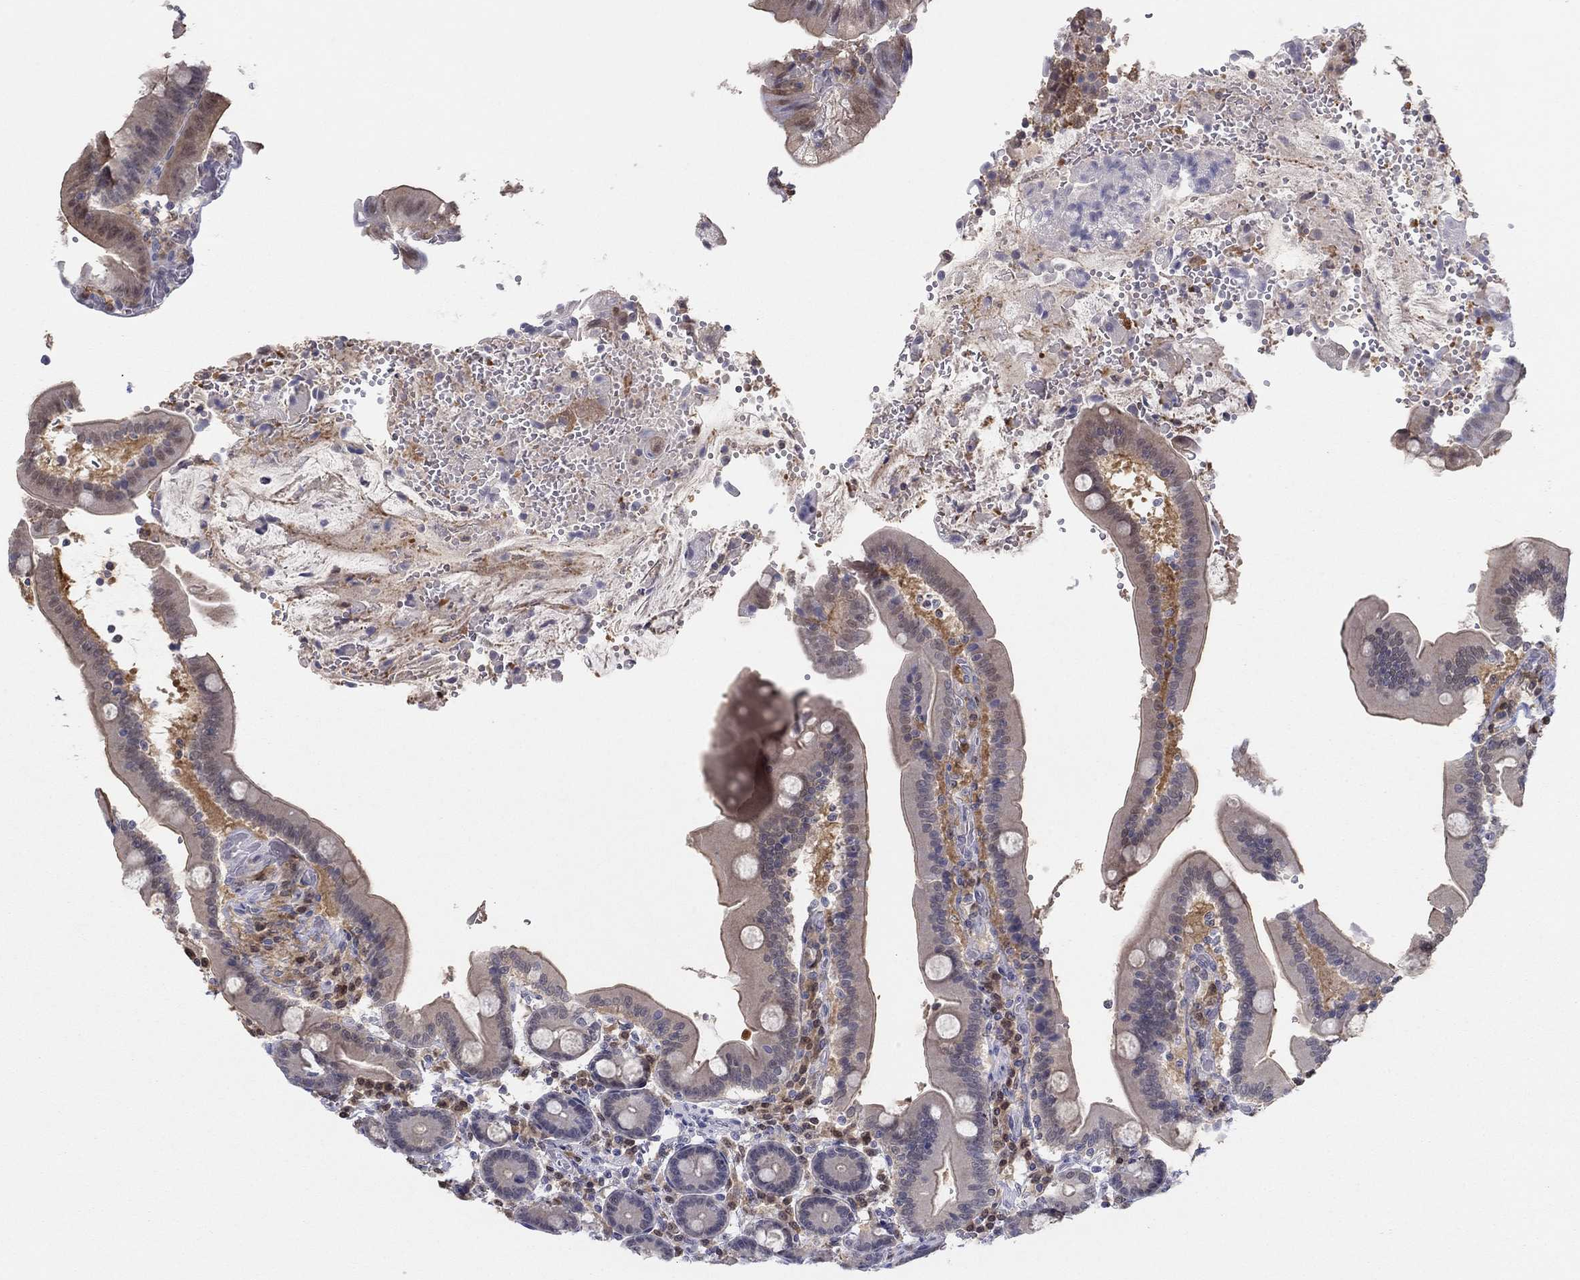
{"staining": {"intensity": "moderate", "quantity": "<25%", "location": "cytoplasmic/membranous"}, "tissue": "duodenum", "cell_type": "Glandular cells", "image_type": "normal", "snomed": [{"axis": "morphology", "description": "Normal tissue, NOS"}, {"axis": "topography", "description": "Duodenum"}], "caption": "Moderate cytoplasmic/membranous expression for a protein is present in approximately <25% of glandular cells of normal duodenum using immunohistochemistry.", "gene": "PDXK", "patient": {"sex": "female", "age": 62}}